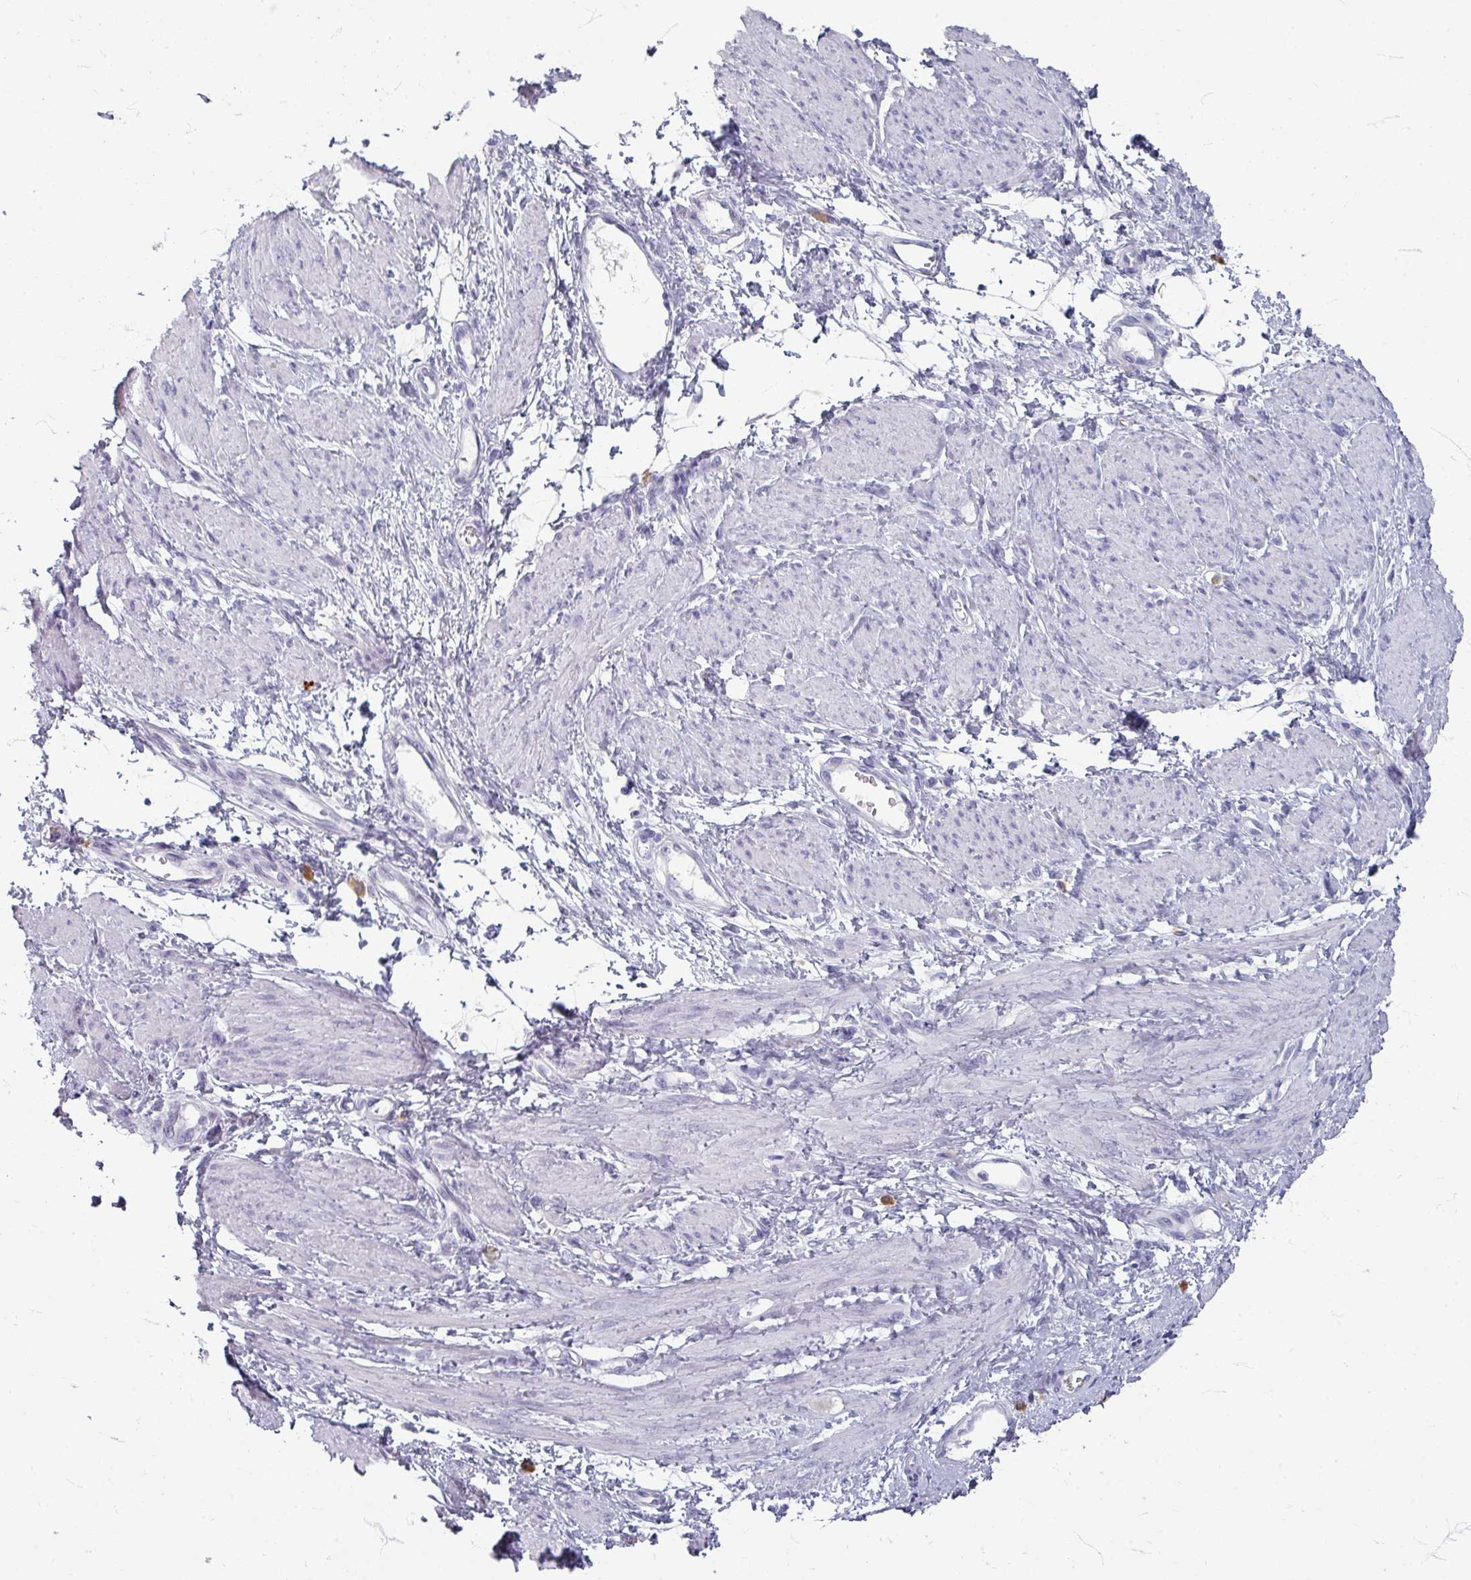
{"staining": {"intensity": "negative", "quantity": "none", "location": "none"}, "tissue": "smooth muscle", "cell_type": "Smooth muscle cells", "image_type": "normal", "snomed": [{"axis": "morphology", "description": "Normal tissue, NOS"}, {"axis": "topography", "description": "Smooth muscle"}, {"axis": "topography", "description": "Uterus"}], "caption": "Smooth muscle cells are negative for protein expression in benign human smooth muscle. (Brightfield microscopy of DAB immunohistochemistry (IHC) at high magnification).", "gene": "ZNF878", "patient": {"sex": "female", "age": 39}}